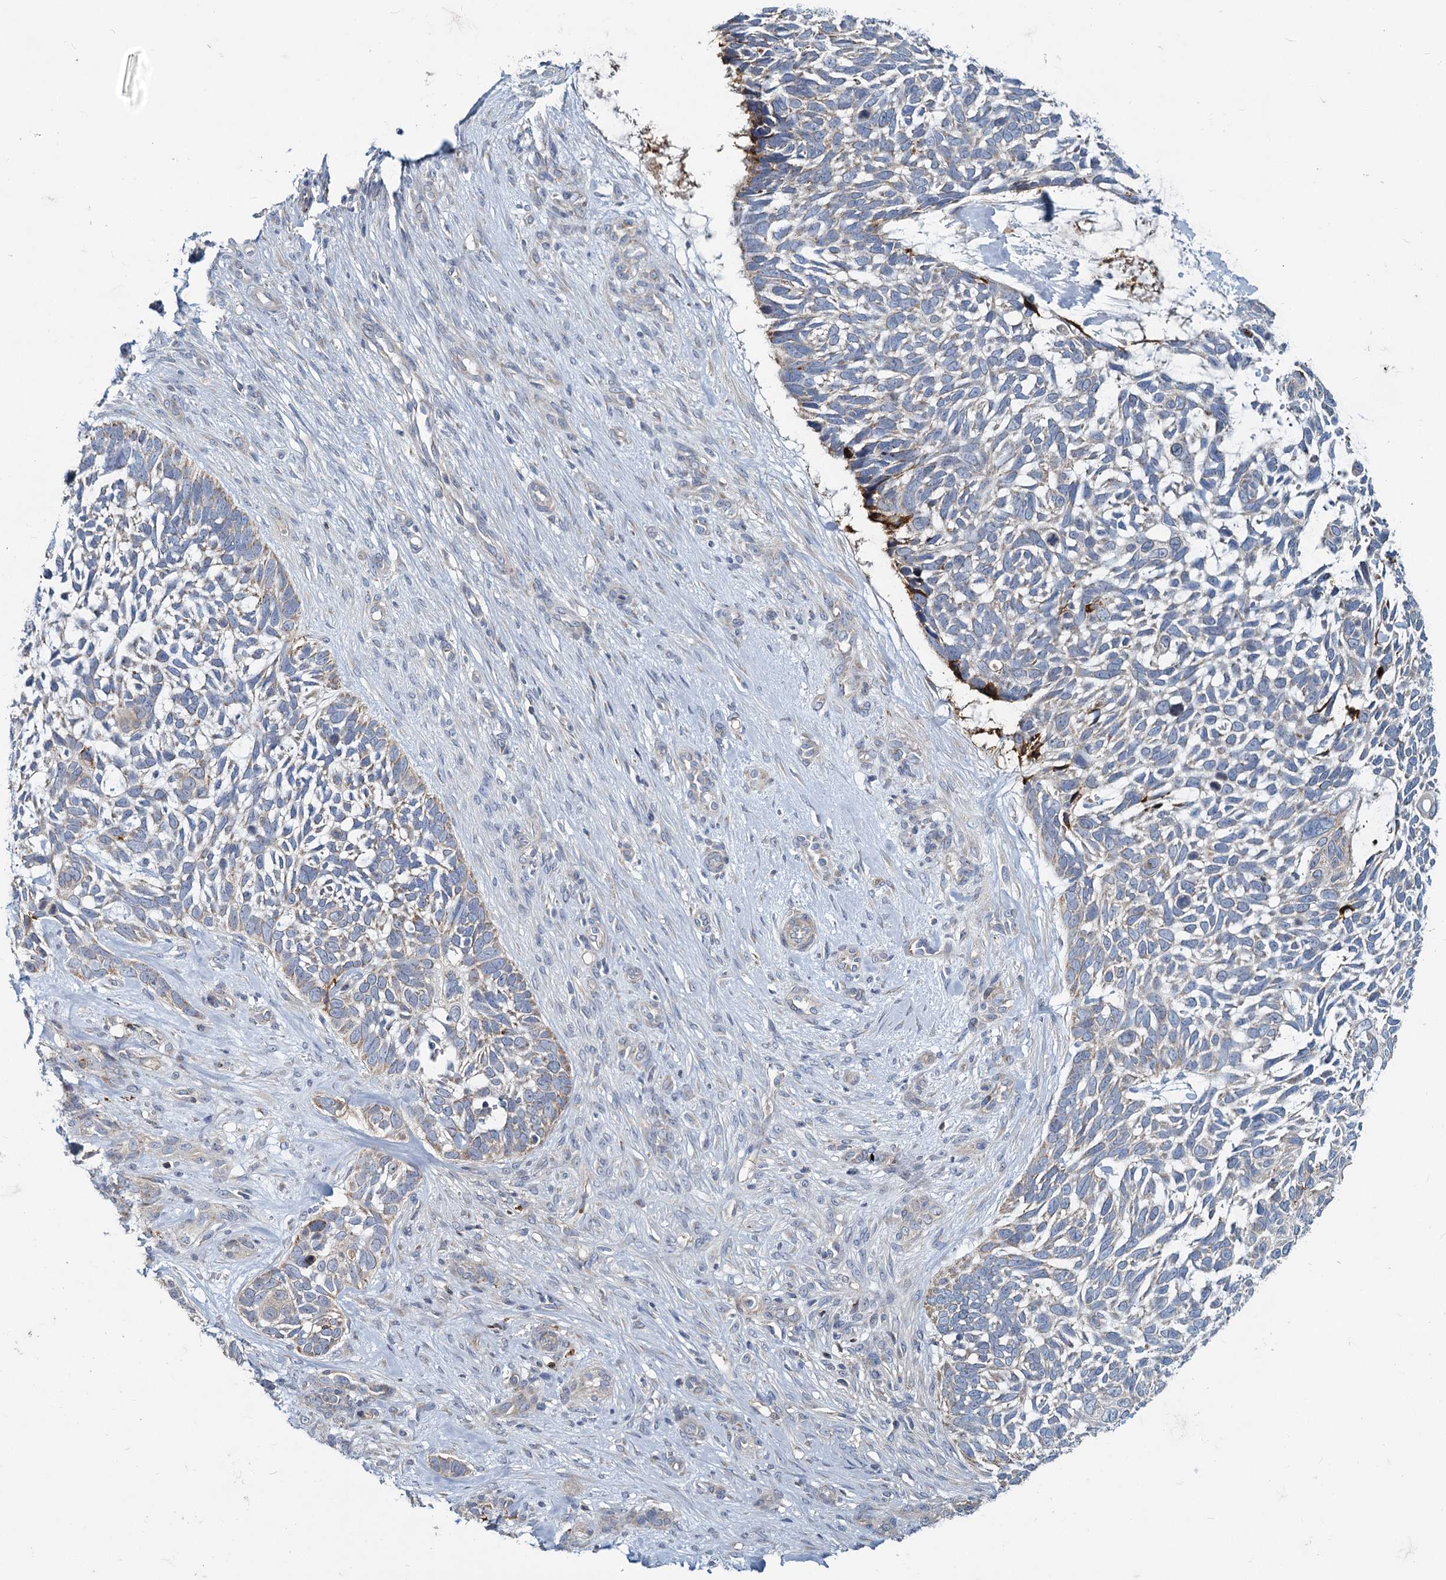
{"staining": {"intensity": "strong", "quantity": "<25%", "location": "cytoplasmic/membranous"}, "tissue": "skin cancer", "cell_type": "Tumor cells", "image_type": "cancer", "snomed": [{"axis": "morphology", "description": "Basal cell carcinoma"}, {"axis": "topography", "description": "Skin"}], "caption": "Immunohistochemistry (IHC) (DAB) staining of human skin basal cell carcinoma shows strong cytoplasmic/membranous protein staining in approximately <25% of tumor cells.", "gene": "DCUN1D2", "patient": {"sex": "male", "age": 88}}